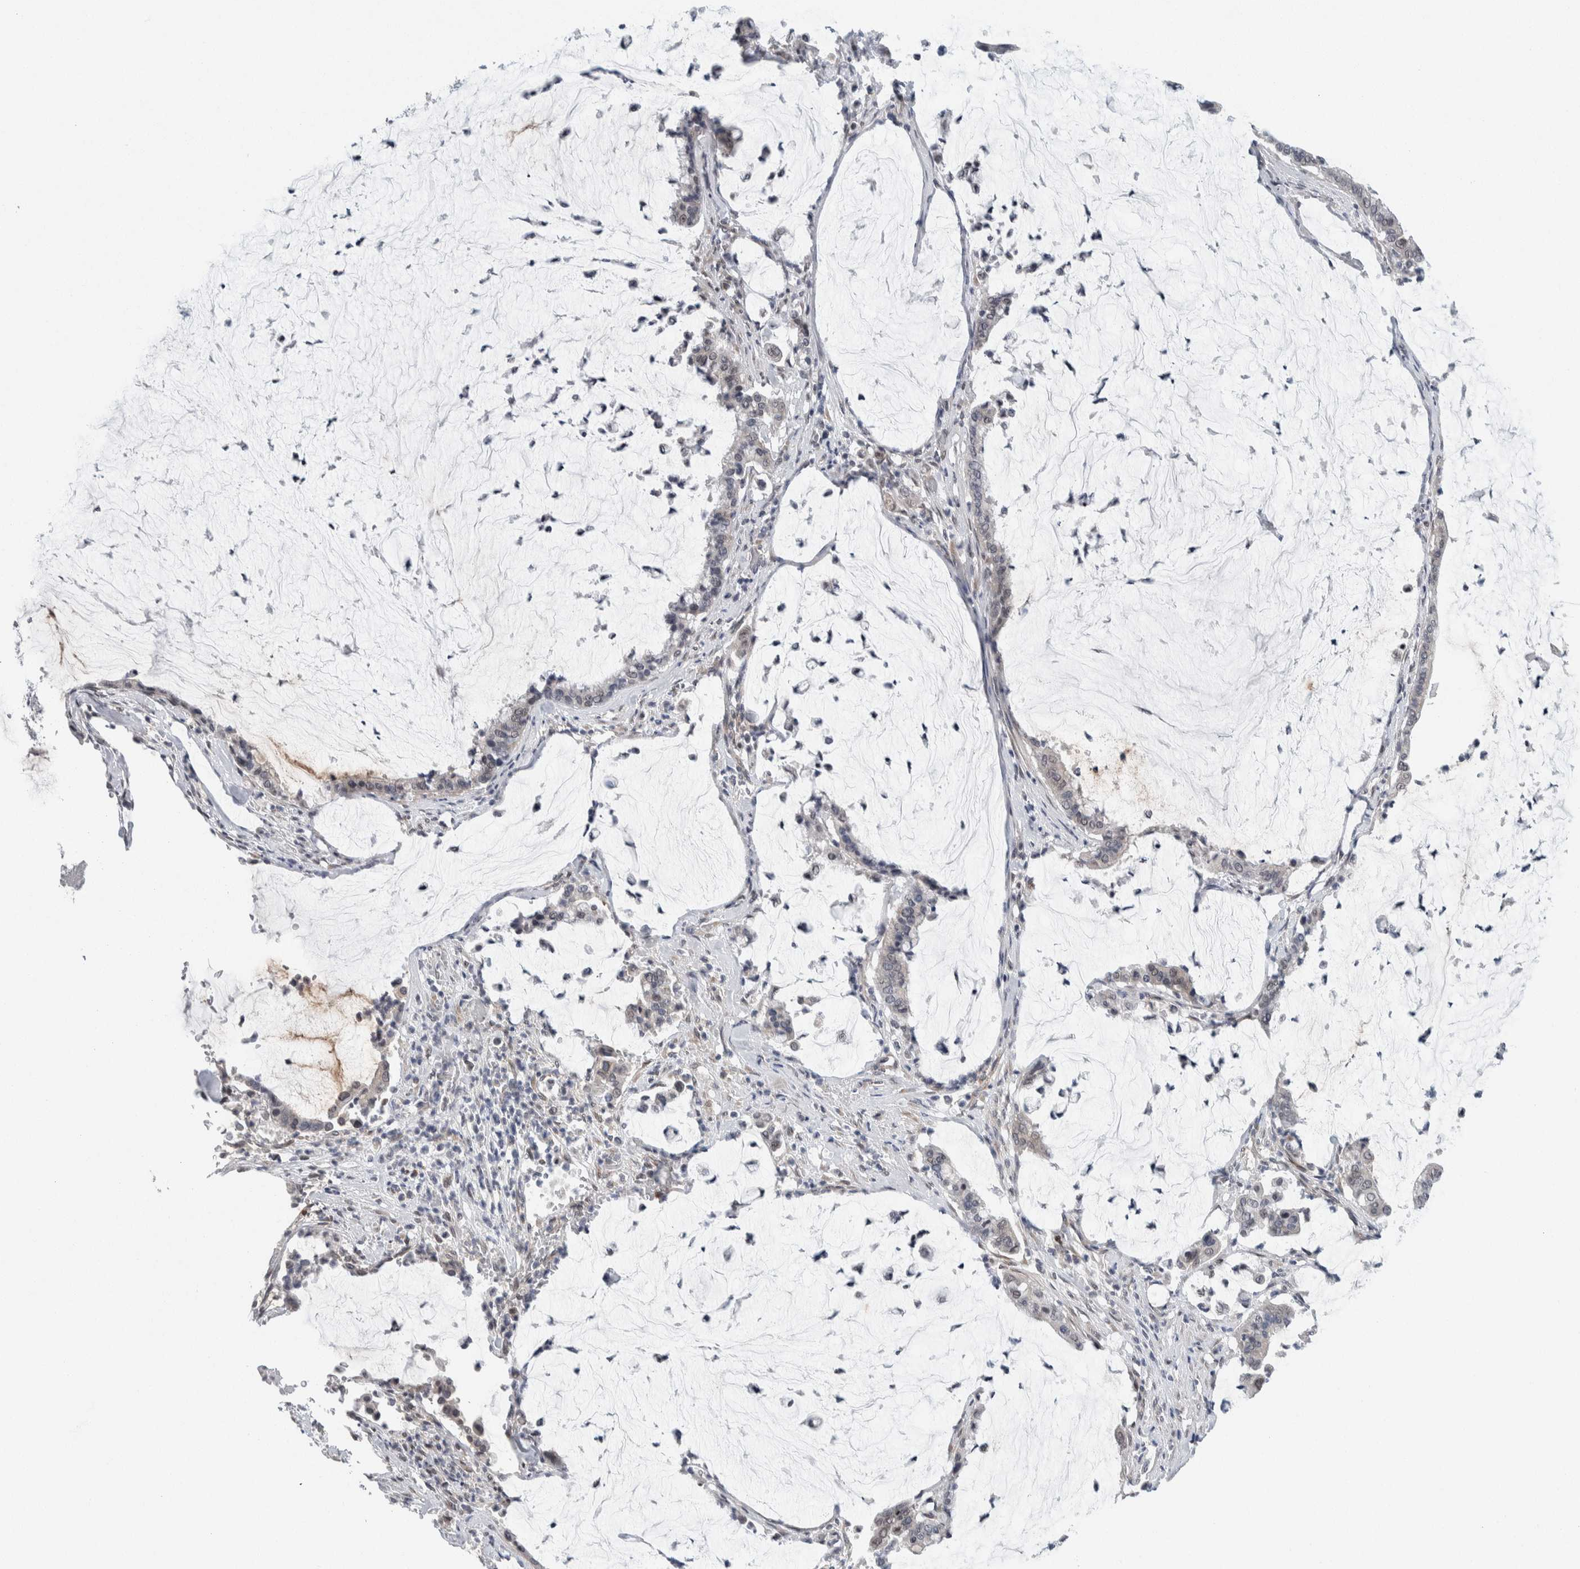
{"staining": {"intensity": "negative", "quantity": "none", "location": "none"}, "tissue": "pancreatic cancer", "cell_type": "Tumor cells", "image_type": "cancer", "snomed": [{"axis": "morphology", "description": "Adenocarcinoma, NOS"}, {"axis": "topography", "description": "Pancreas"}], "caption": "IHC photomicrograph of neoplastic tissue: pancreatic cancer stained with DAB demonstrates no significant protein expression in tumor cells. The staining is performed using DAB (3,3'-diaminobenzidine) brown chromogen with nuclei counter-stained in using hematoxylin.", "gene": "NEUROD1", "patient": {"sex": "male", "age": 41}}